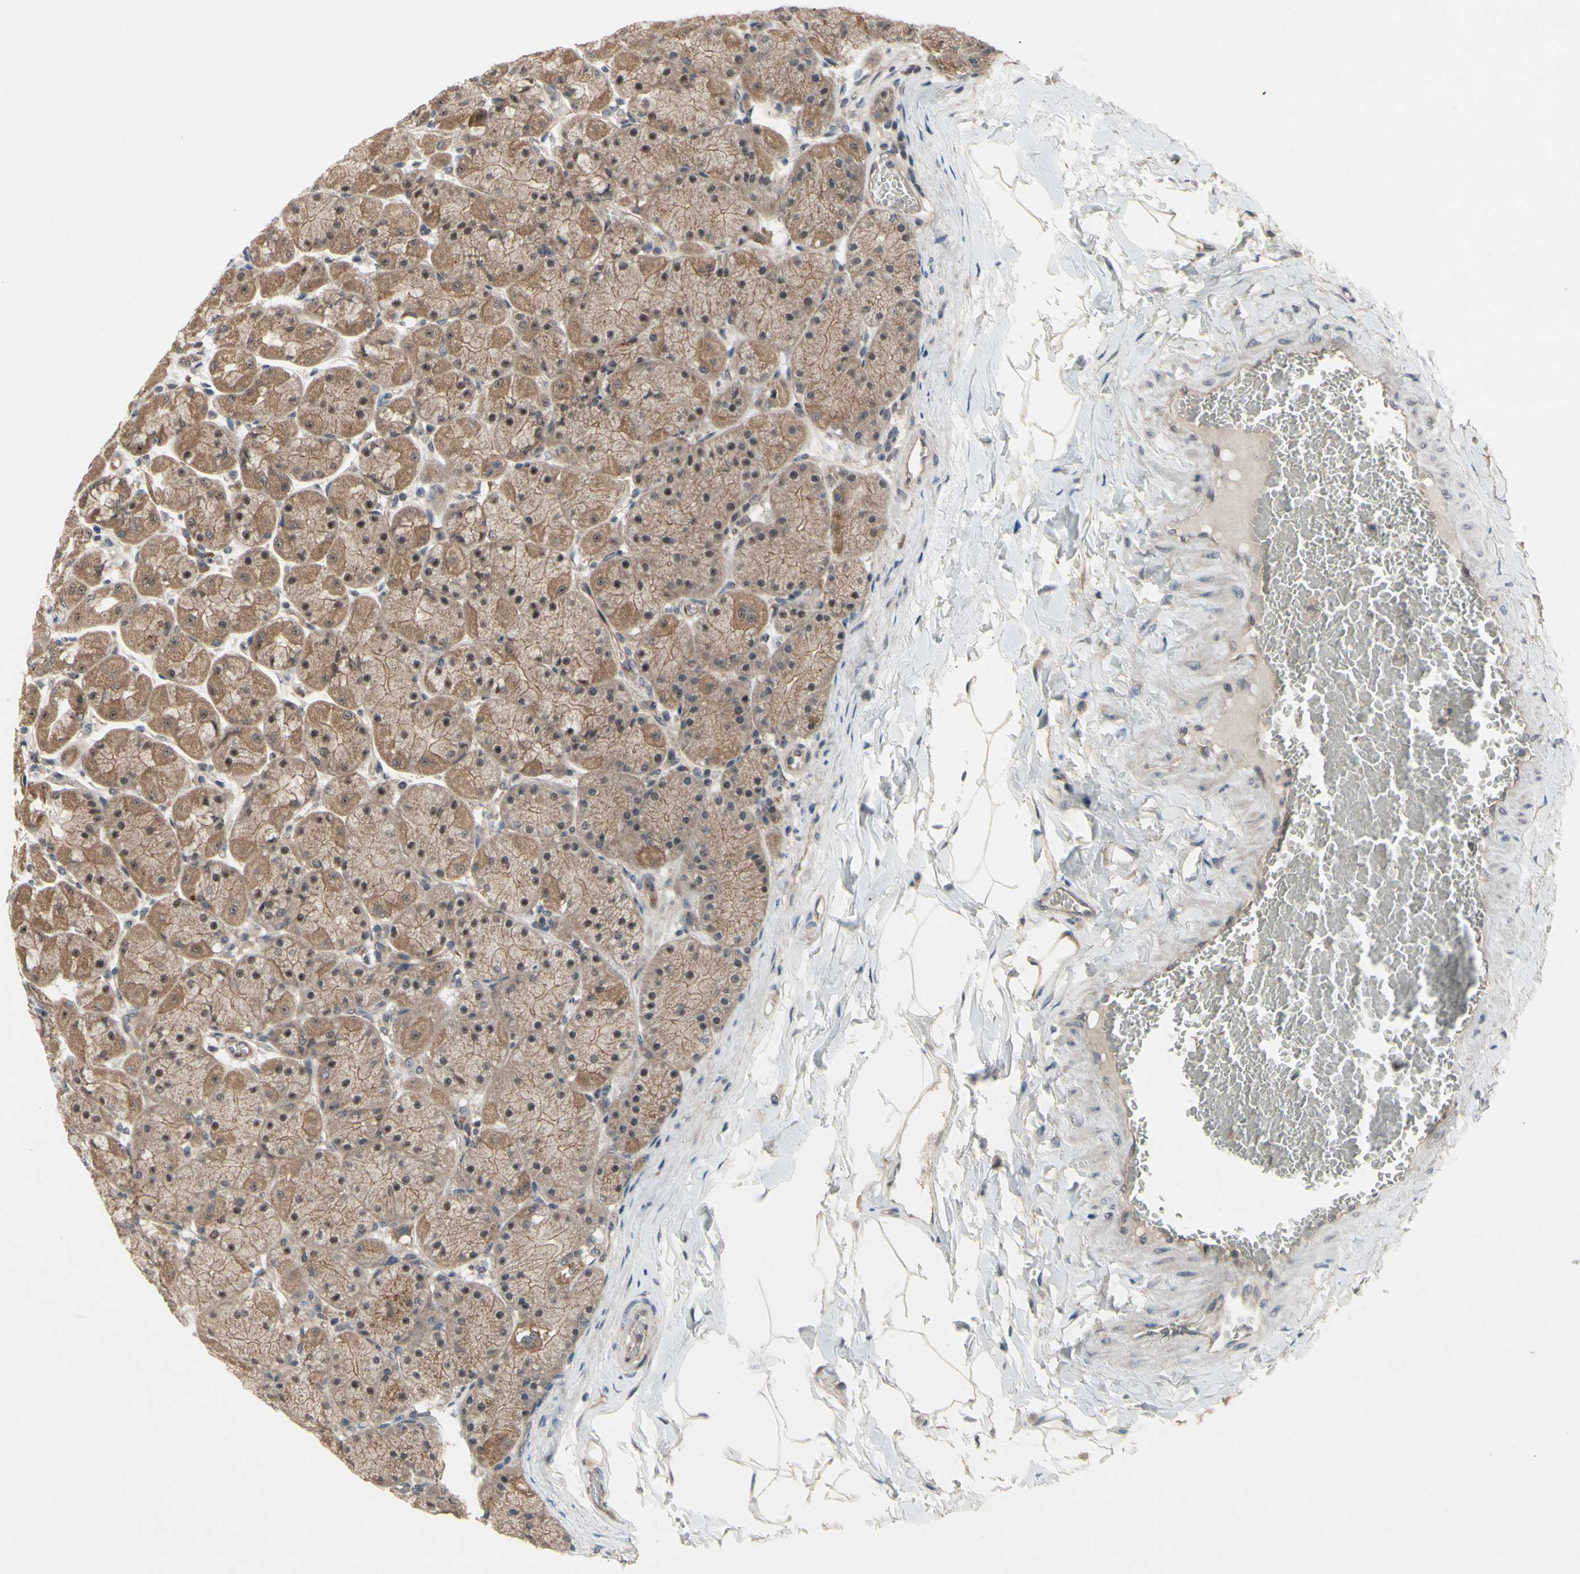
{"staining": {"intensity": "moderate", "quantity": ">75%", "location": "cytoplasmic/membranous,nuclear"}, "tissue": "stomach", "cell_type": "Glandular cells", "image_type": "normal", "snomed": [{"axis": "morphology", "description": "Normal tissue, NOS"}, {"axis": "topography", "description": "Stomach, upper"}], "caption": "Brown immunohistochemical staining in unremarkable stomach exhibits moderate cytoplasmic/membranous,nuclear expression in approximately >75% of glandular cells. (DAB (3,3'-diaminobenzidine) IHC with brightfield microscopy, high magnification).", "gene": "TRDMT1", "patient": {"sex": "female", "age": 56}}